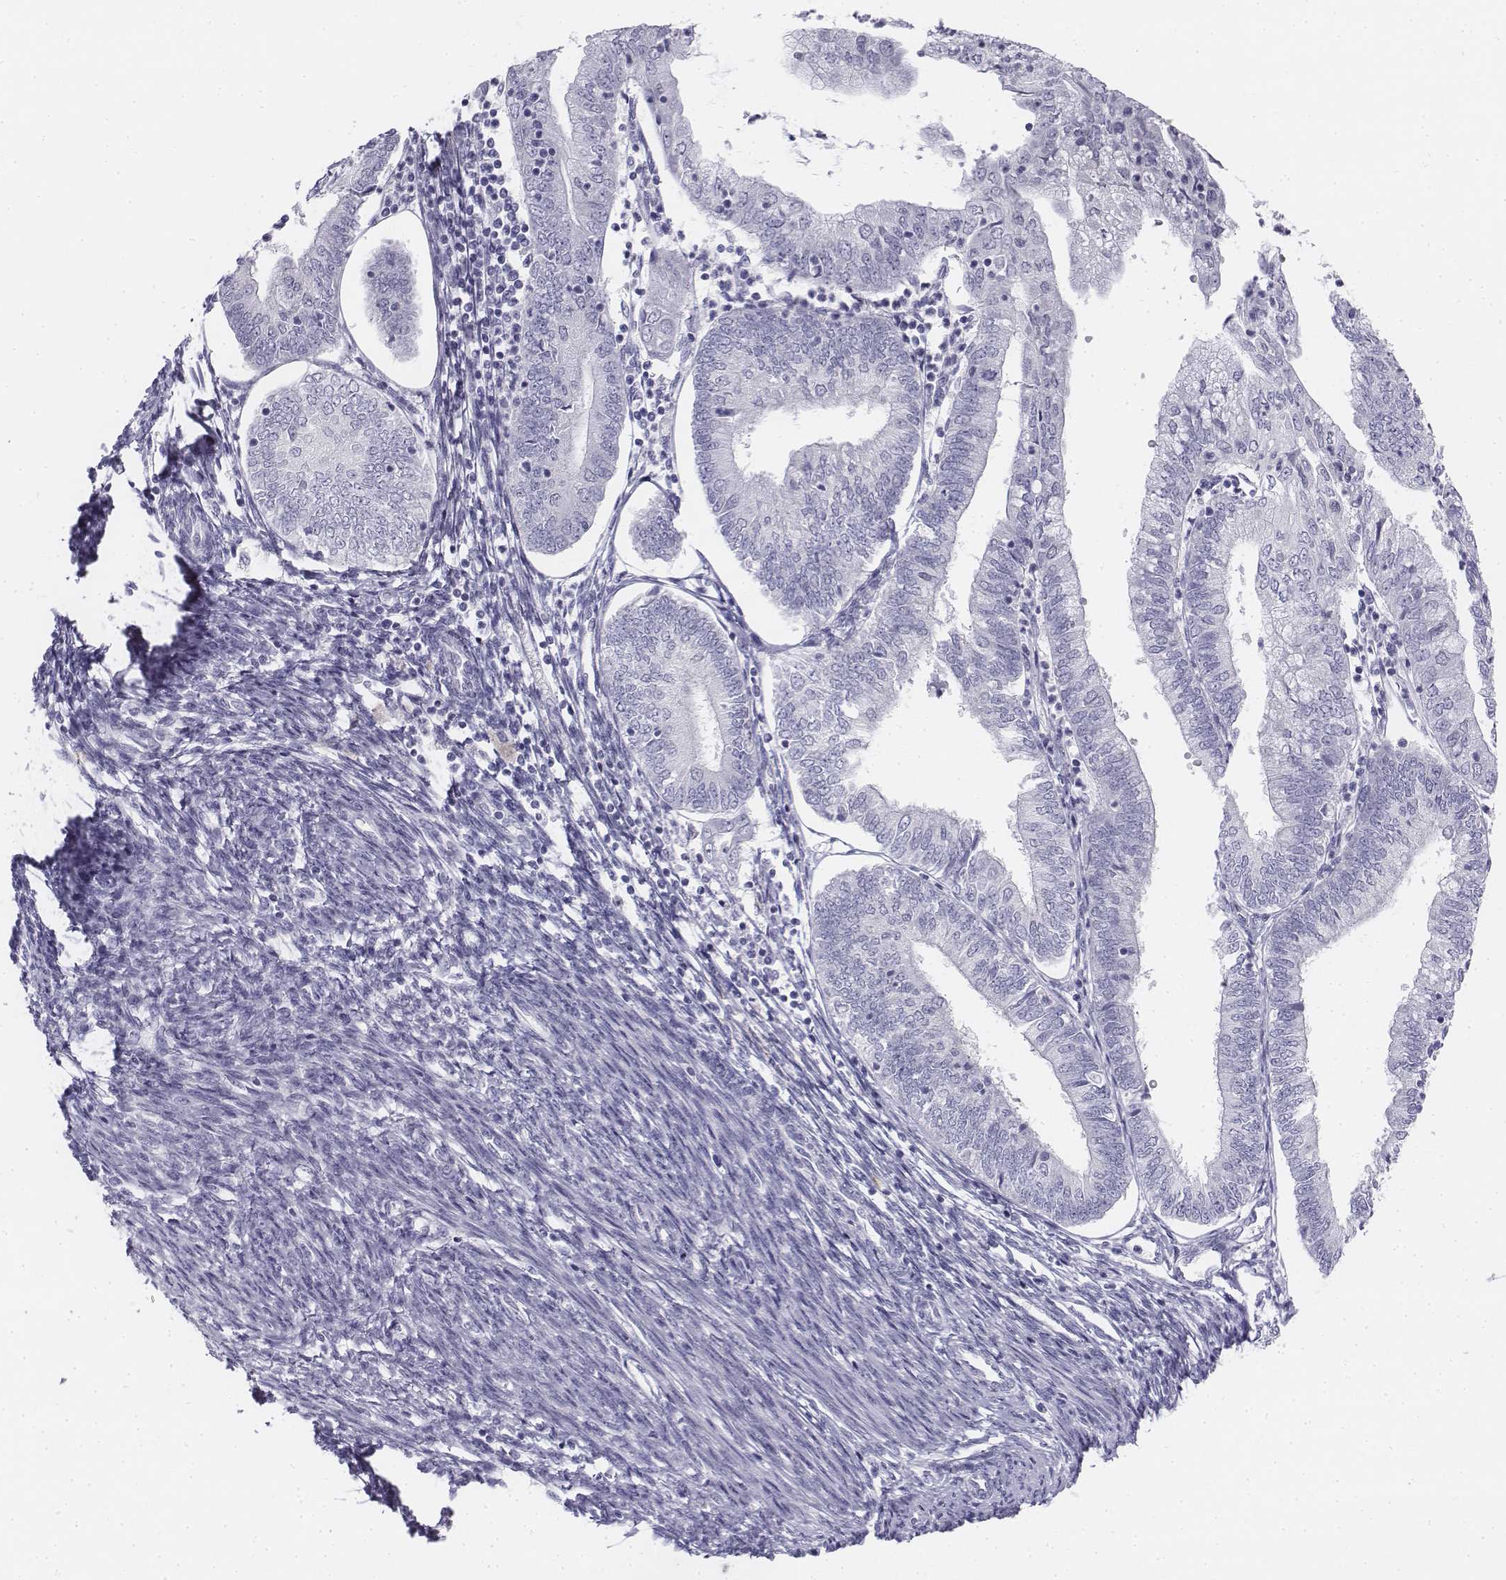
{"staining": {"intensity": "negative", "quantity": "none", "location": "none"}, "tissue": "endometrial cancer", "cell_type": "Tumor cells", "image_type": "cancer", "snomed": [{"axis": "morphology", "description": "Adenocarcinoma, NOS"}, {"axis": "topography", "description": "Endometrium"}], "caption": "This micrograph is of endometrial adenocarcinoma stained with immunohistochemistry (IHC) to label a protein in brown with the nuclei are counter-stained blue. There is no expression in tumor cells. (DAB immunohistochemistry (IHC), high magnification).", "gene": "TH", "patient": {"sex": "female", "age": 55}}